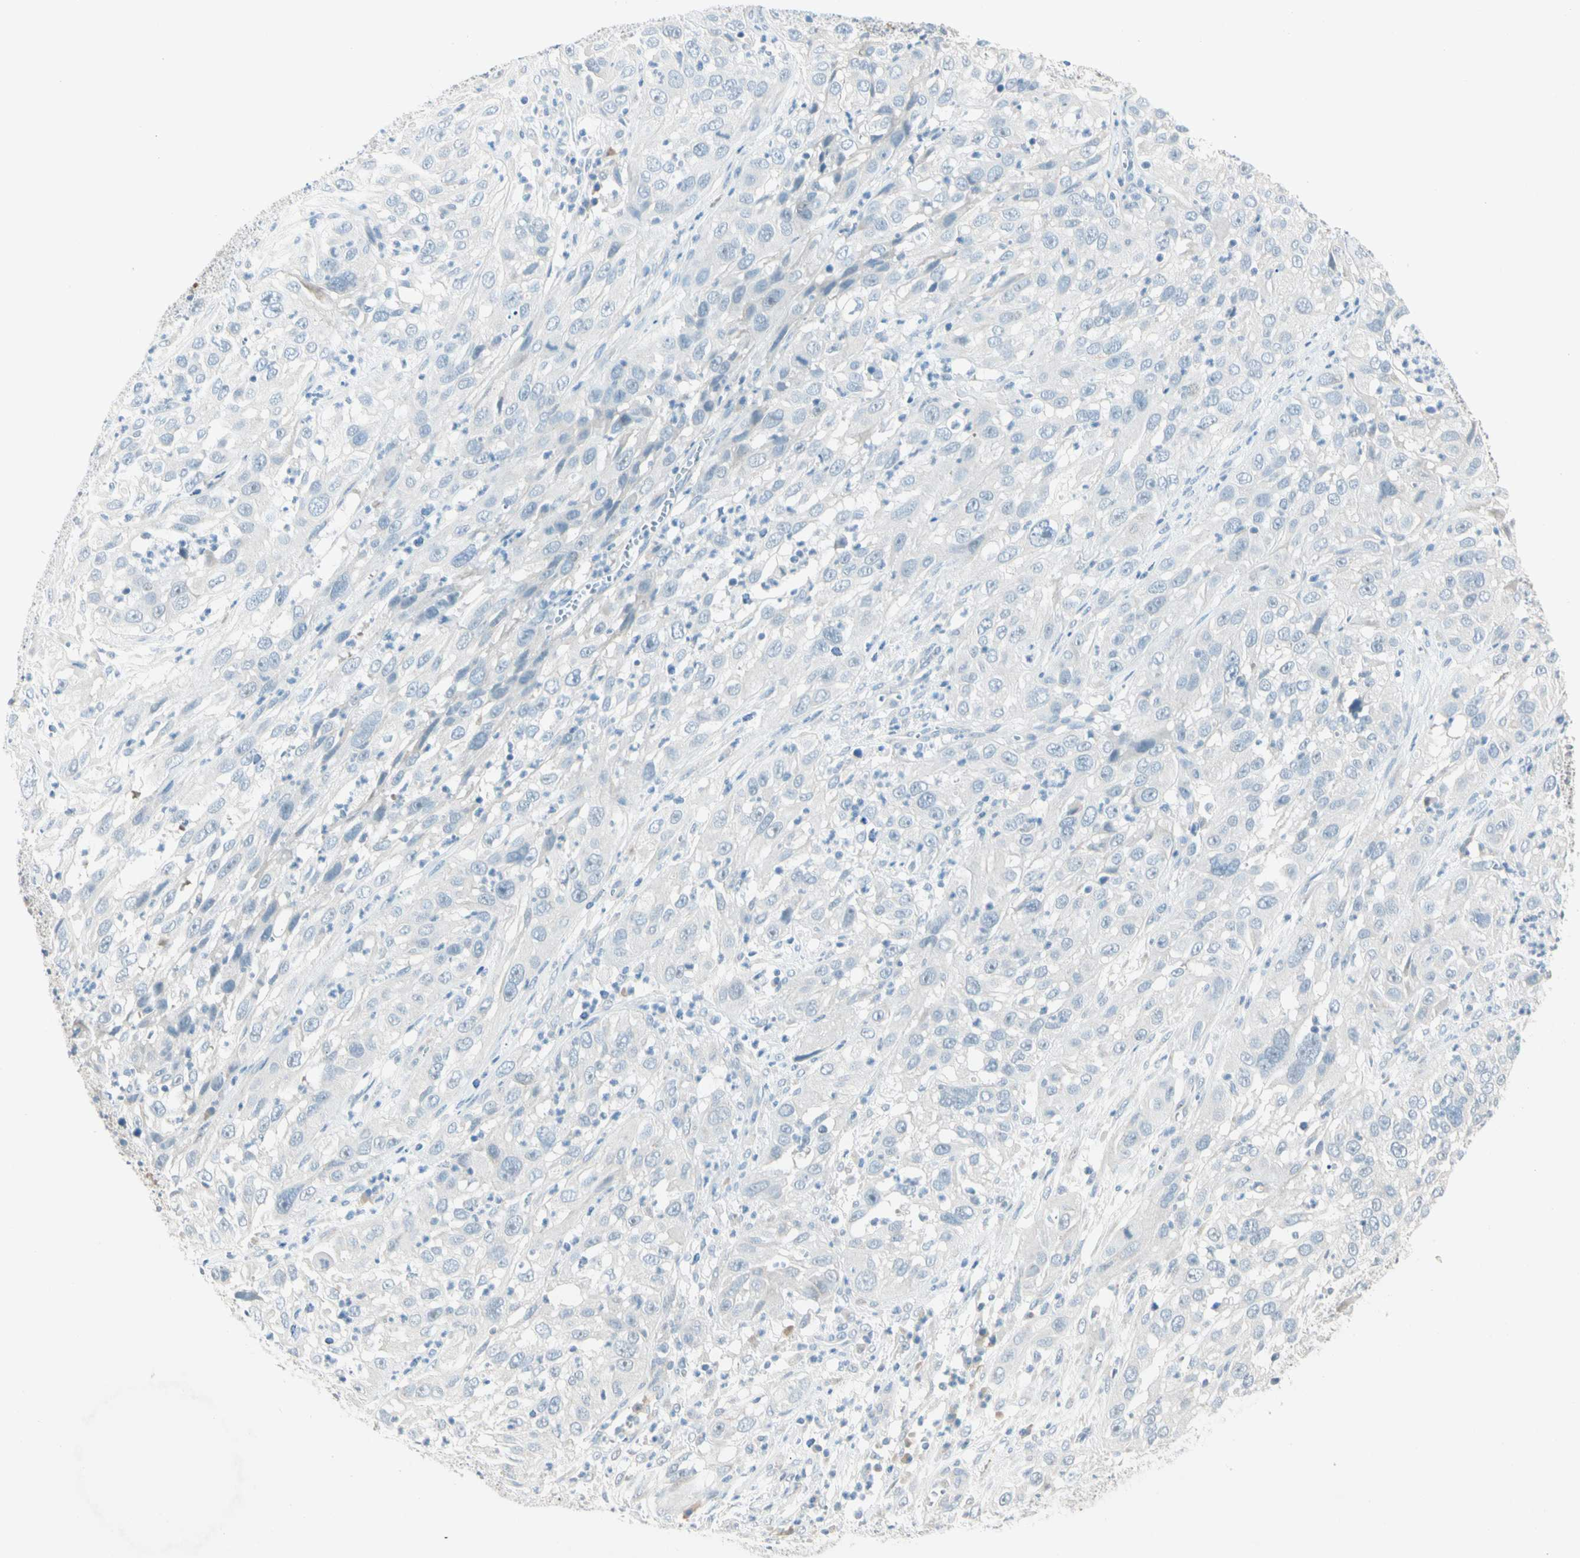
{"staining": {"intensity": "negative", "quantity": "none", "location": "none"}, "tissue": "cervical cancer", "cell_type": "Tumor cells", "image_type": "cancer", "snomed": [{"axis": "morphology", "description": "Squamous cell carcinoma, NOS"}, {"axis": "topography", "description": "Cervix"}], "caption": "An immunohistochemistry histopathology image of squamous cell carcinoma (cervical) is shown. There is no staining in tumor cells of squamous cell carcinoma (cervical).", "gene": "SERPIND1", "patient": {"sex": "female", "age": 32}}